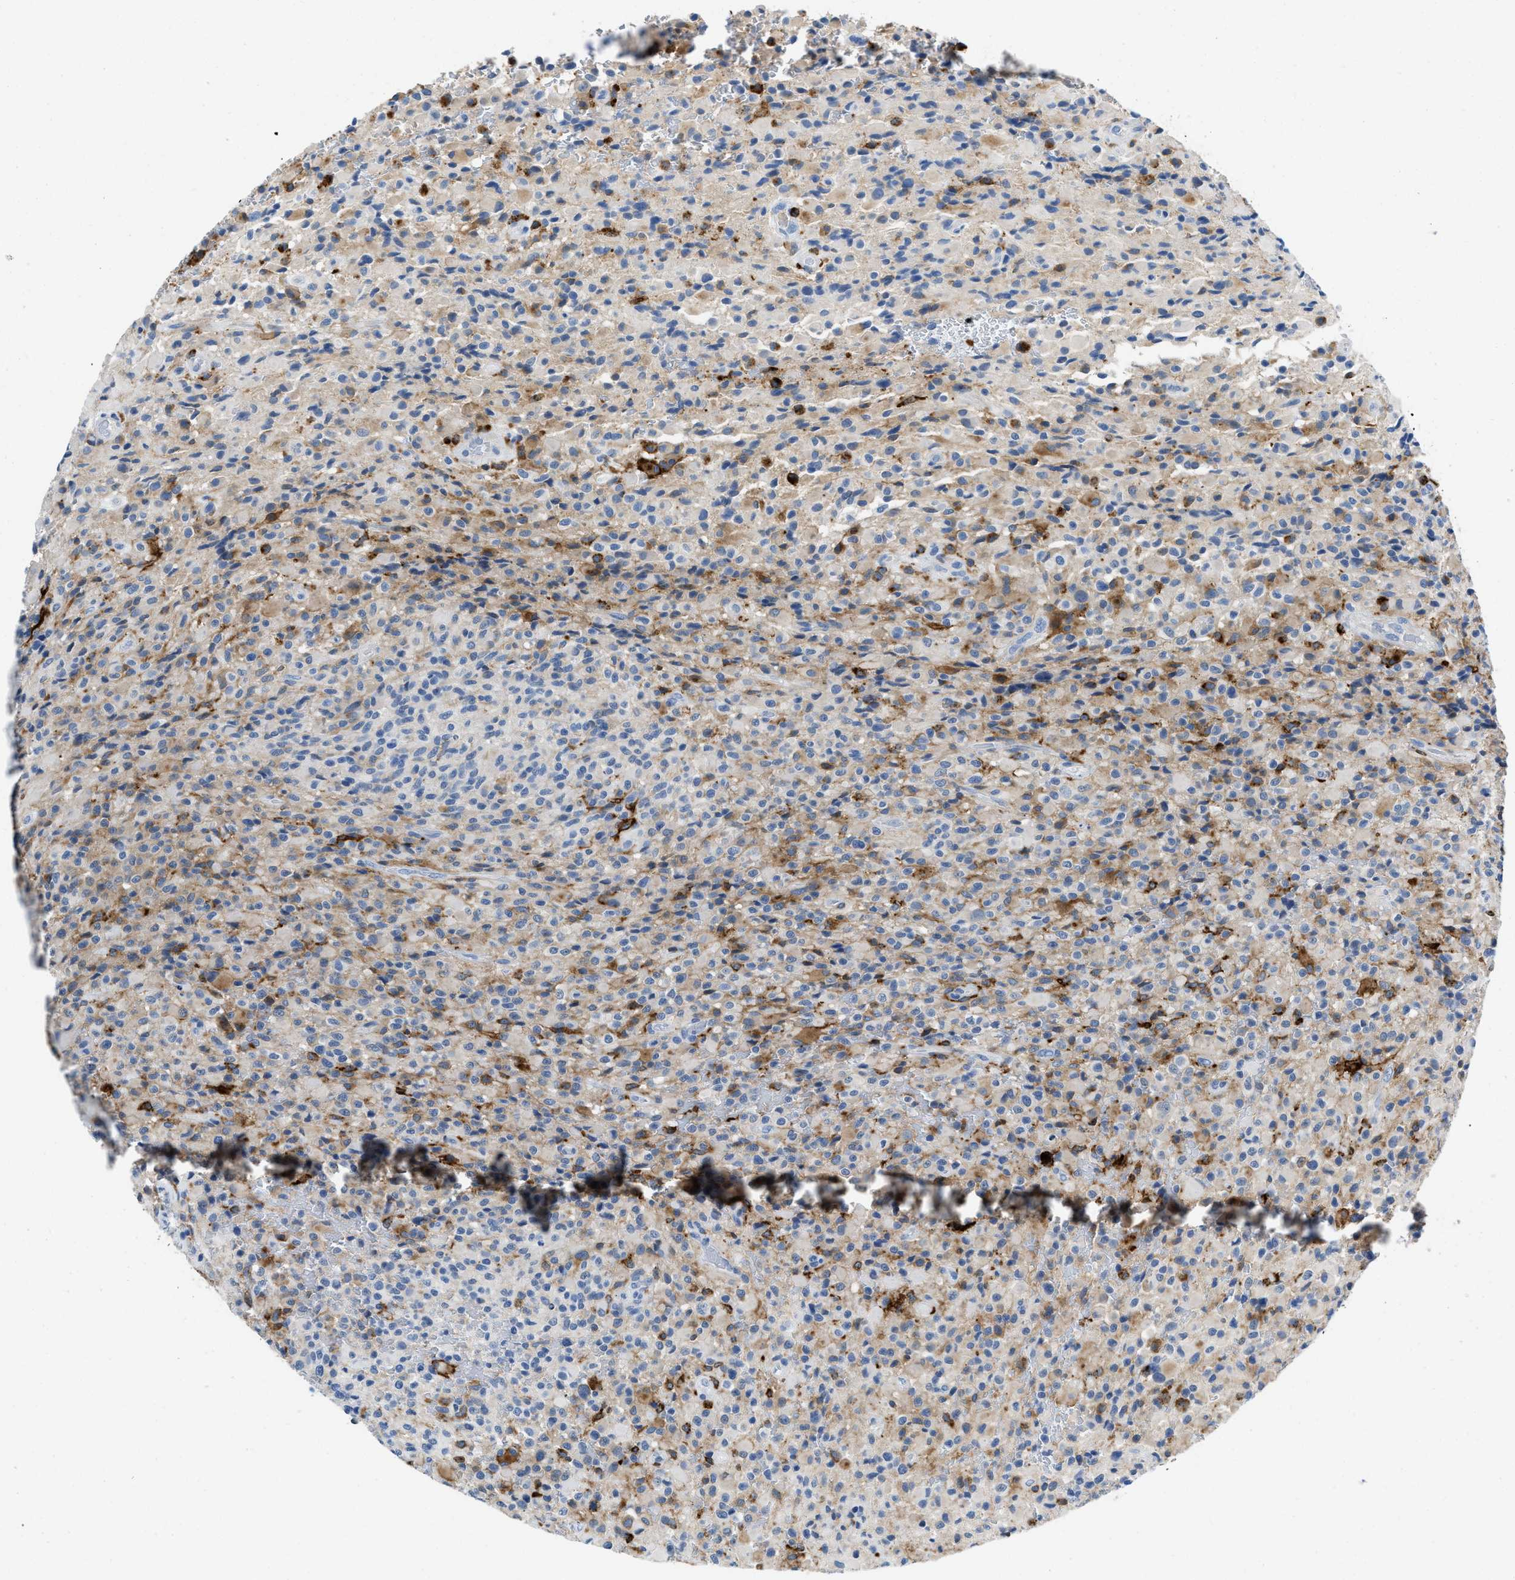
{"staining": {"intensity": "weak", "quantity": "<25%", "location": "cytoplasmic/membranous"}, "tissue": "glioma", "cell_type": "Tumor cells", "image_type": "cancer", "snomed": [{"axis": "morphology", "description": "Glioma, malignant, High grade"}, {"axis": "topography", "description": "Brain"}], "caption": "There is no significant positivity in tumor cells of high-grade glioma (malignant).", "gene": "CD226", "patient": {"sex": "male", "age": 71}}